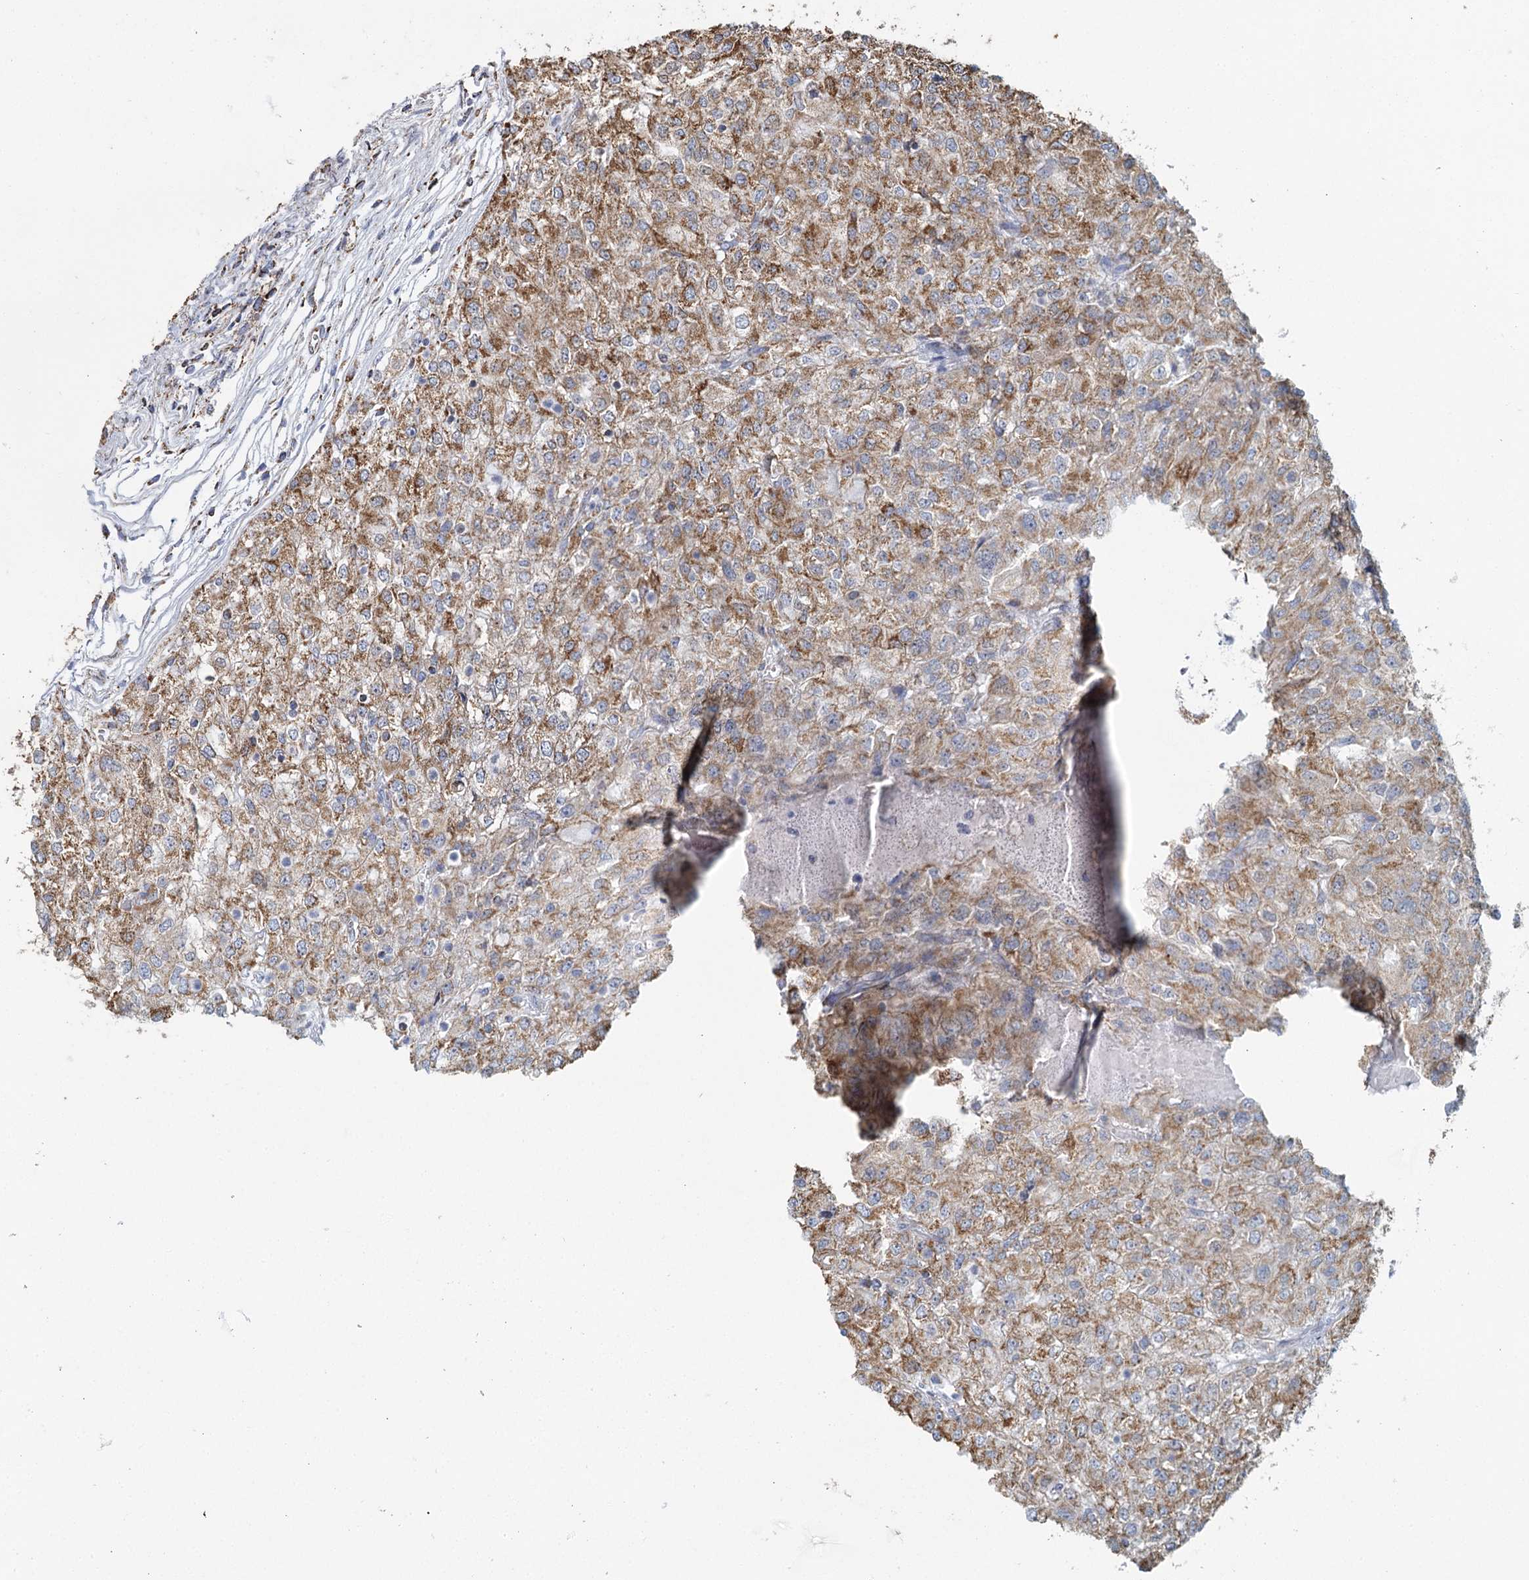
{"staining": {"intensity": "moderate", "quantity": ">75%", "location": "cytoplasmic/membranous"}, "tissue": "renal cancer", "cell_type": "Tumor cells", "image_type": "cancer", "snomed": [{"axis": "morphology", "description": "Adenocarcinoma, NOS"}, {"axis": "topography", "description": "Kidney"}], "caption": "High-magnification brightfield microscopy of adenocarcinoma (renal) stained with DAB (brown) and counterstained with hematoxylin (blue). tumor cells exhibit moderate cytoplasmic/membranous staining is present in about>75% of cells. (IHC, brightfield microscopy, high magnification).", "gene": "MRPL44", "patient": {"sex": "female", "age": 54}}